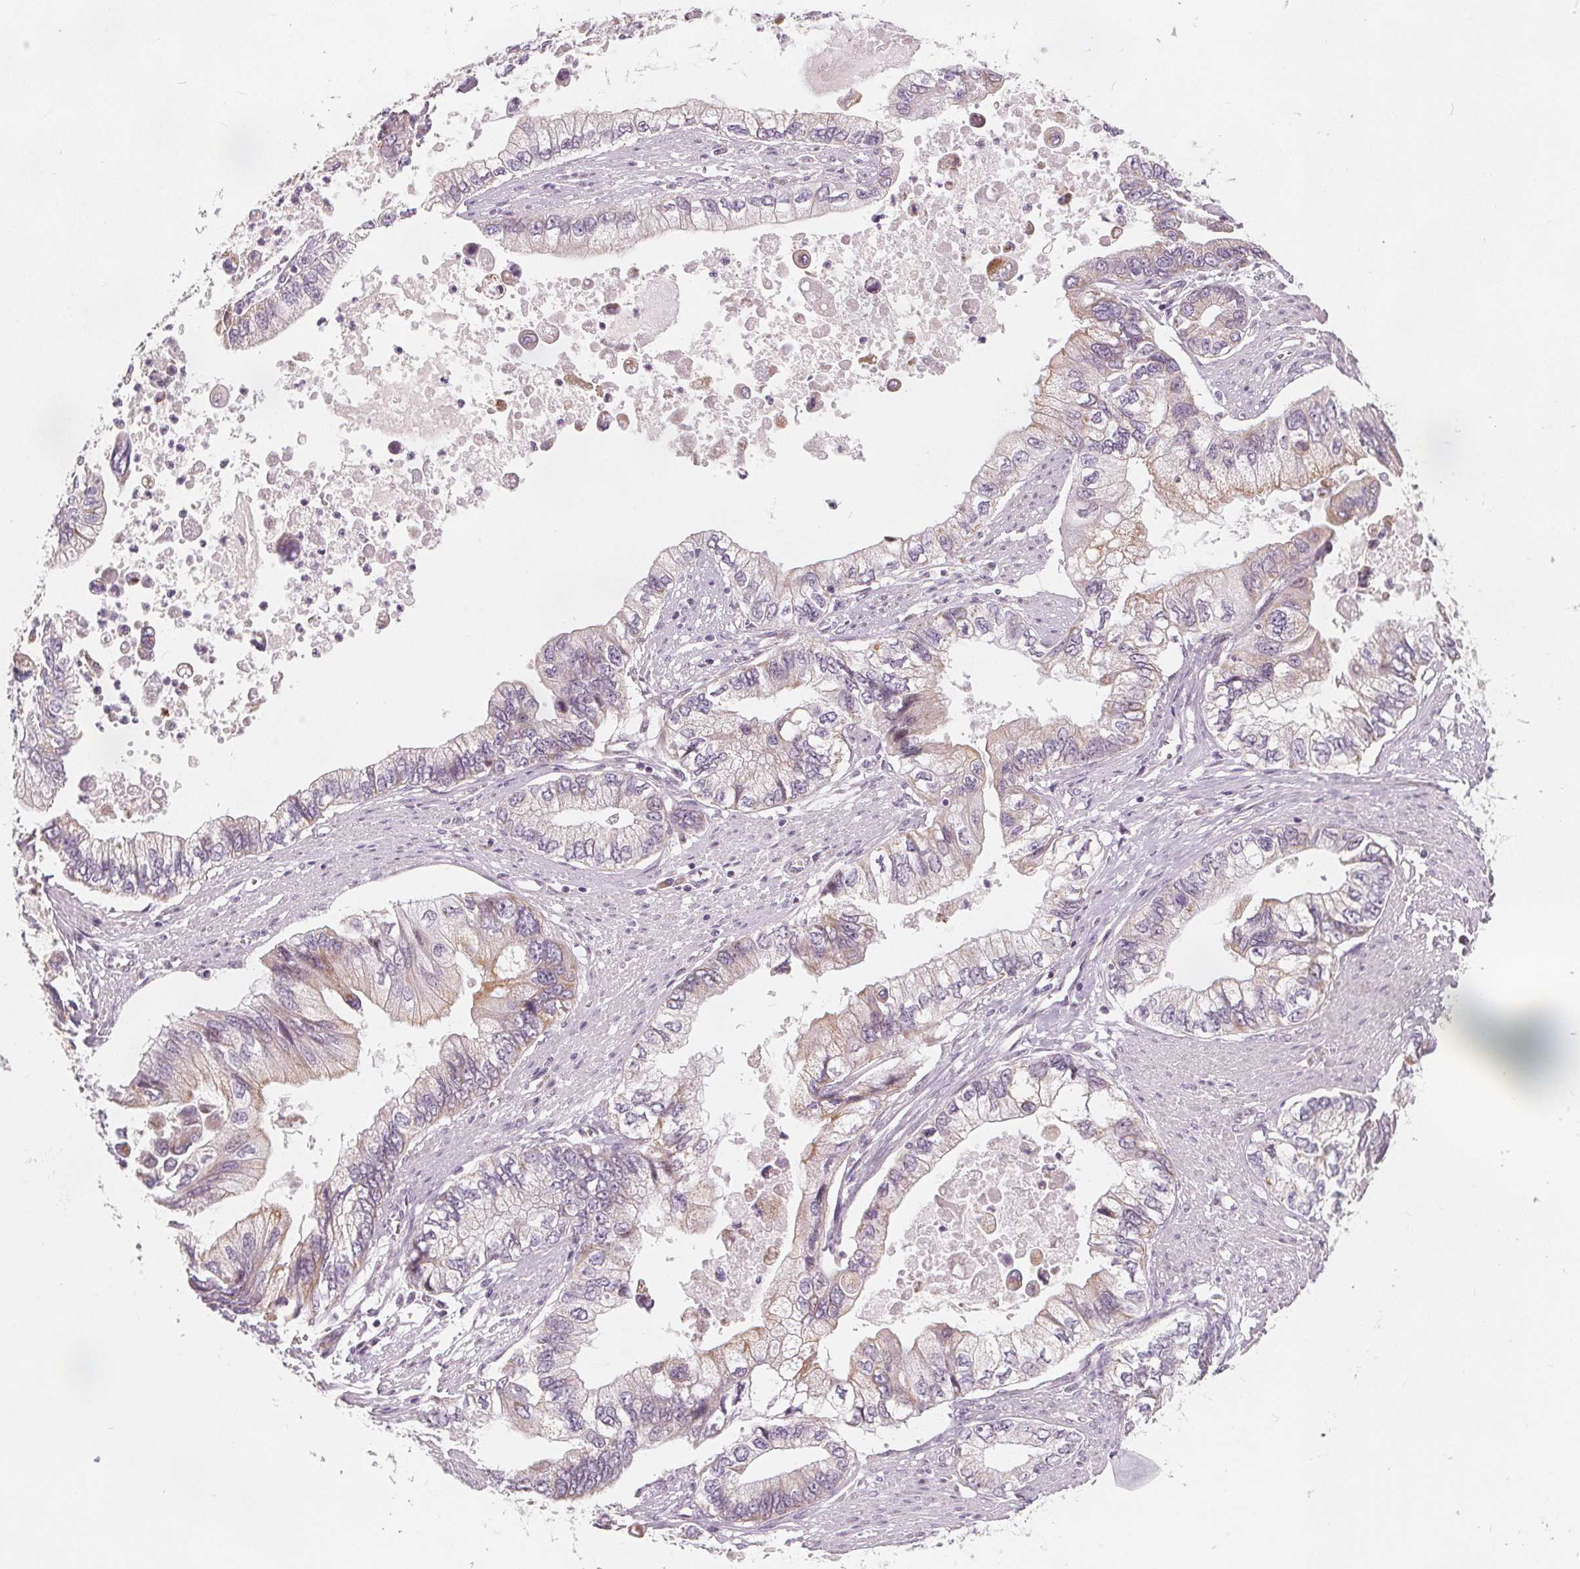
{"staining": {"intensity": "weak", "quantity": "<25%", "location": "cytoplasmic/membranous"}, "tissue": "stomach cancer", "cell_type": "Tumor cells", "image_type": "cancer", "snomed": [{"axis": "morphology", "description": "Adenocarcinoma, NOS"}, {"axis": "topography", "description": "Pancreas"}, {"axis": "topography", "description": "Stomach, upper"}], "caption": "A photomicrograph of adenocarcinoma (stomach) stained for a protein demonstrates no brown staining in tumor cells.", "gene": "NUP210L", "patient": {"sex": "male", "age": 77}}